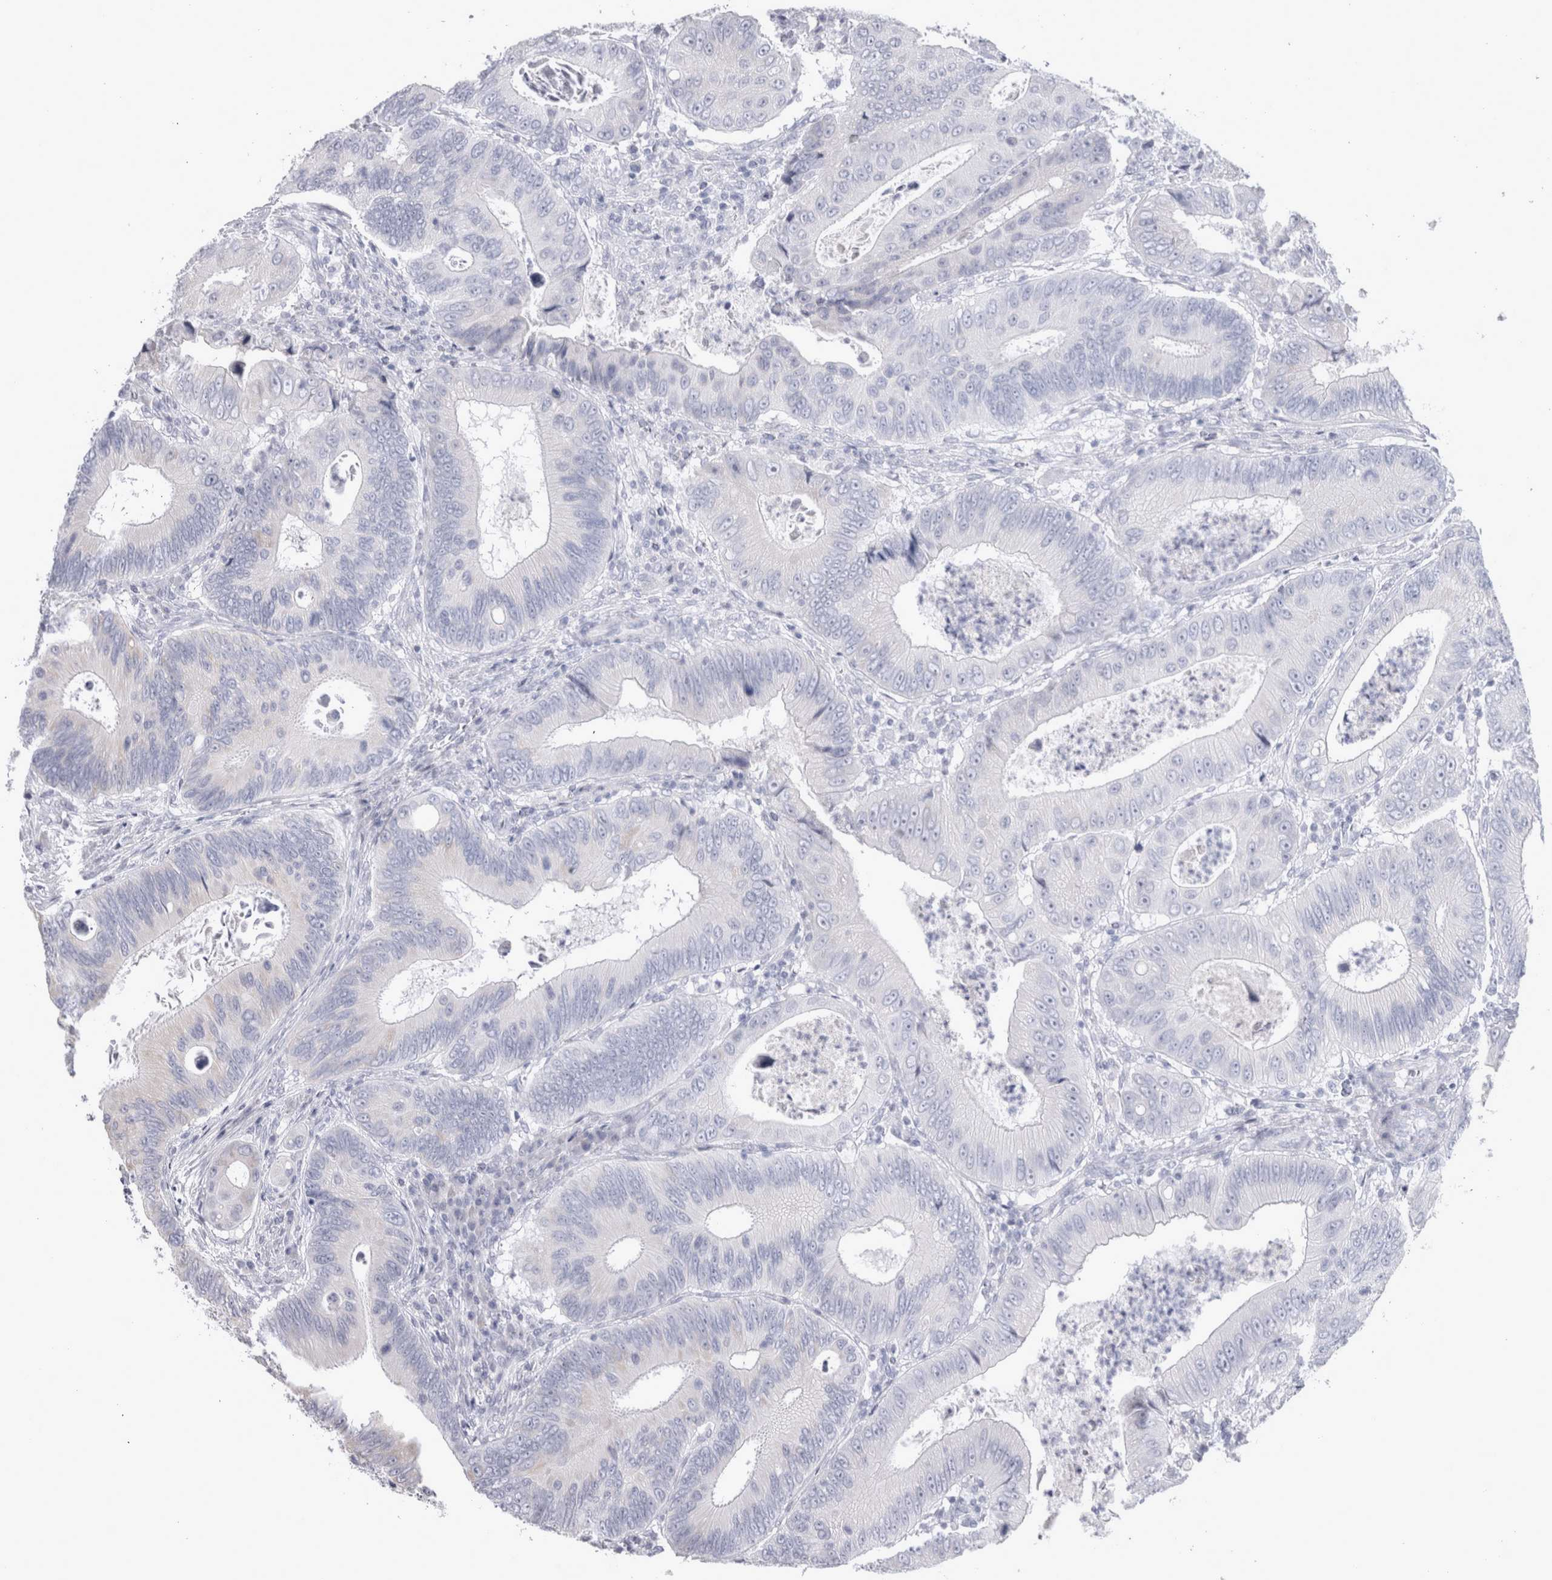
{"staining": {"intensity": "negative", "quantity": "none", "location": "none"}, "tissue": "colorectal cancer", "cell_type": "Tumor cells", "image_type": "cancer", "snomed": [{"axis": "morphology", "description": "Inflammation, NOS"}, {"axis": "morphology", "description": "Adenocarcinoma, NOS"}, {"axis": "topography", "description": "Colon"}], "caption": "Immunohistochemistry image of neoplastic tissue: adenocarcinoma (colorectal) stained with DAB (3,3'-diaminobenzidine) reveals no significant protein positivity in tumor cells.", "gene": "MSMB", "patient": {"sex": "male", "age": 72}}